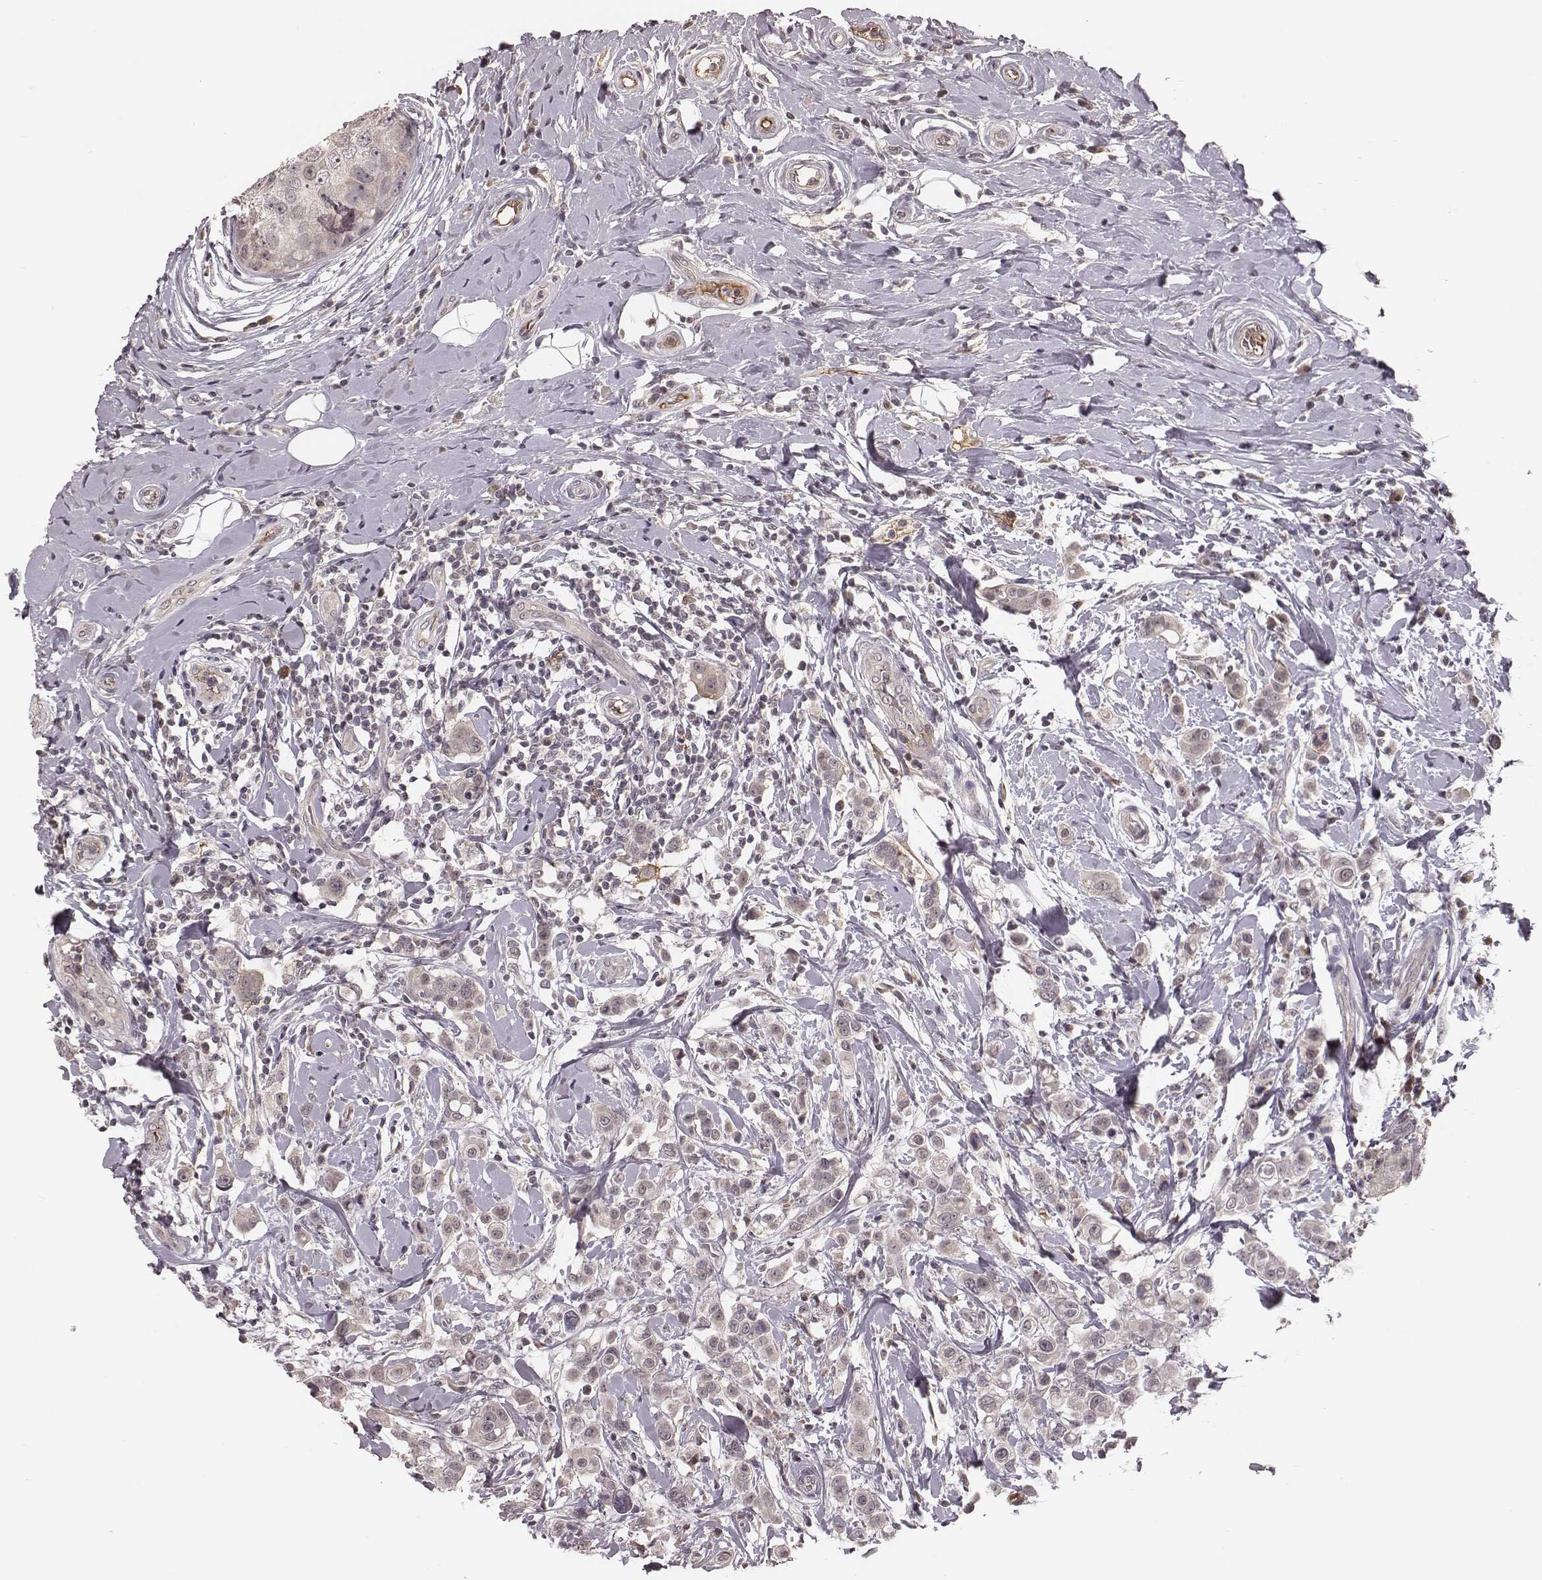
{"staining": {"intensity": "negative", "quantity": "none", "location": "none"}, "tissue": "breast cancer", "cell_type": "Tumor cells", "image_type": "cancer", "snomed": [{"axis": "morphology", "description": "Duct carcinoma"}, {"axis": "topography", "description": "Breast"}], "caption": "A high-resolution histopathology image shows IHC staining of breast cancer, which exhibits no significant staining in tumor cells.", "gene": "IL5", "patient": {"sex": "female", "age": 27}}